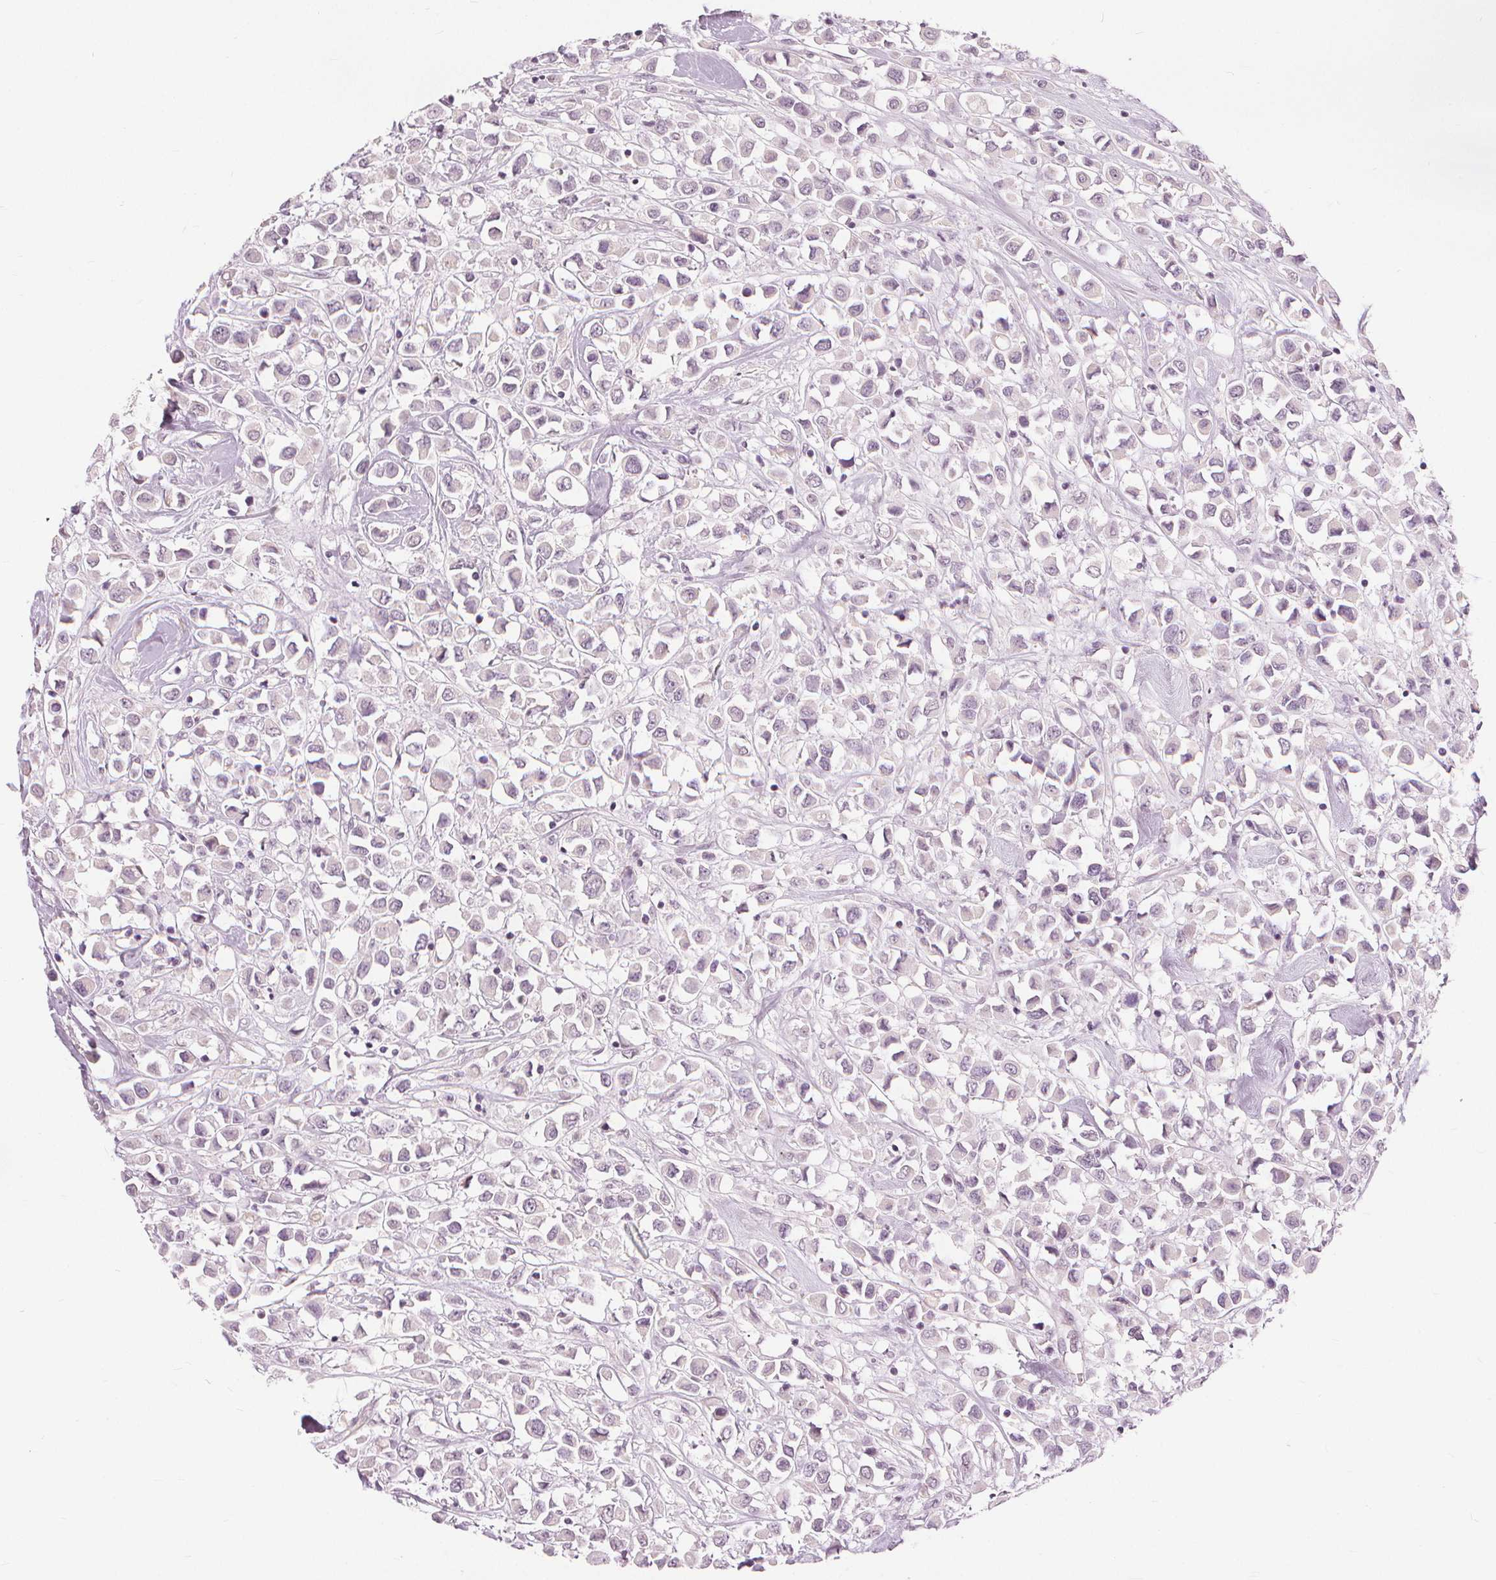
{"staining": {"intensity": "negative", "quantity": "none", "location": "none"}, "tissue": "breast cancer", "cell_type": "Tumor cells", "image_type": "cancer", "snomed": [{"axis": "morphology", "description": "Duct carcinoma"}, {"axis": "topography", "description": "Breast"}], "caption": "Protein analysis of breast cancer demonstrates no significant expression in tumor cells. (DAB immunohistochemistry with hematoxylin counter stain).", "gene": "SFTPD", "patient": {"sex": "female", "age": 61}}